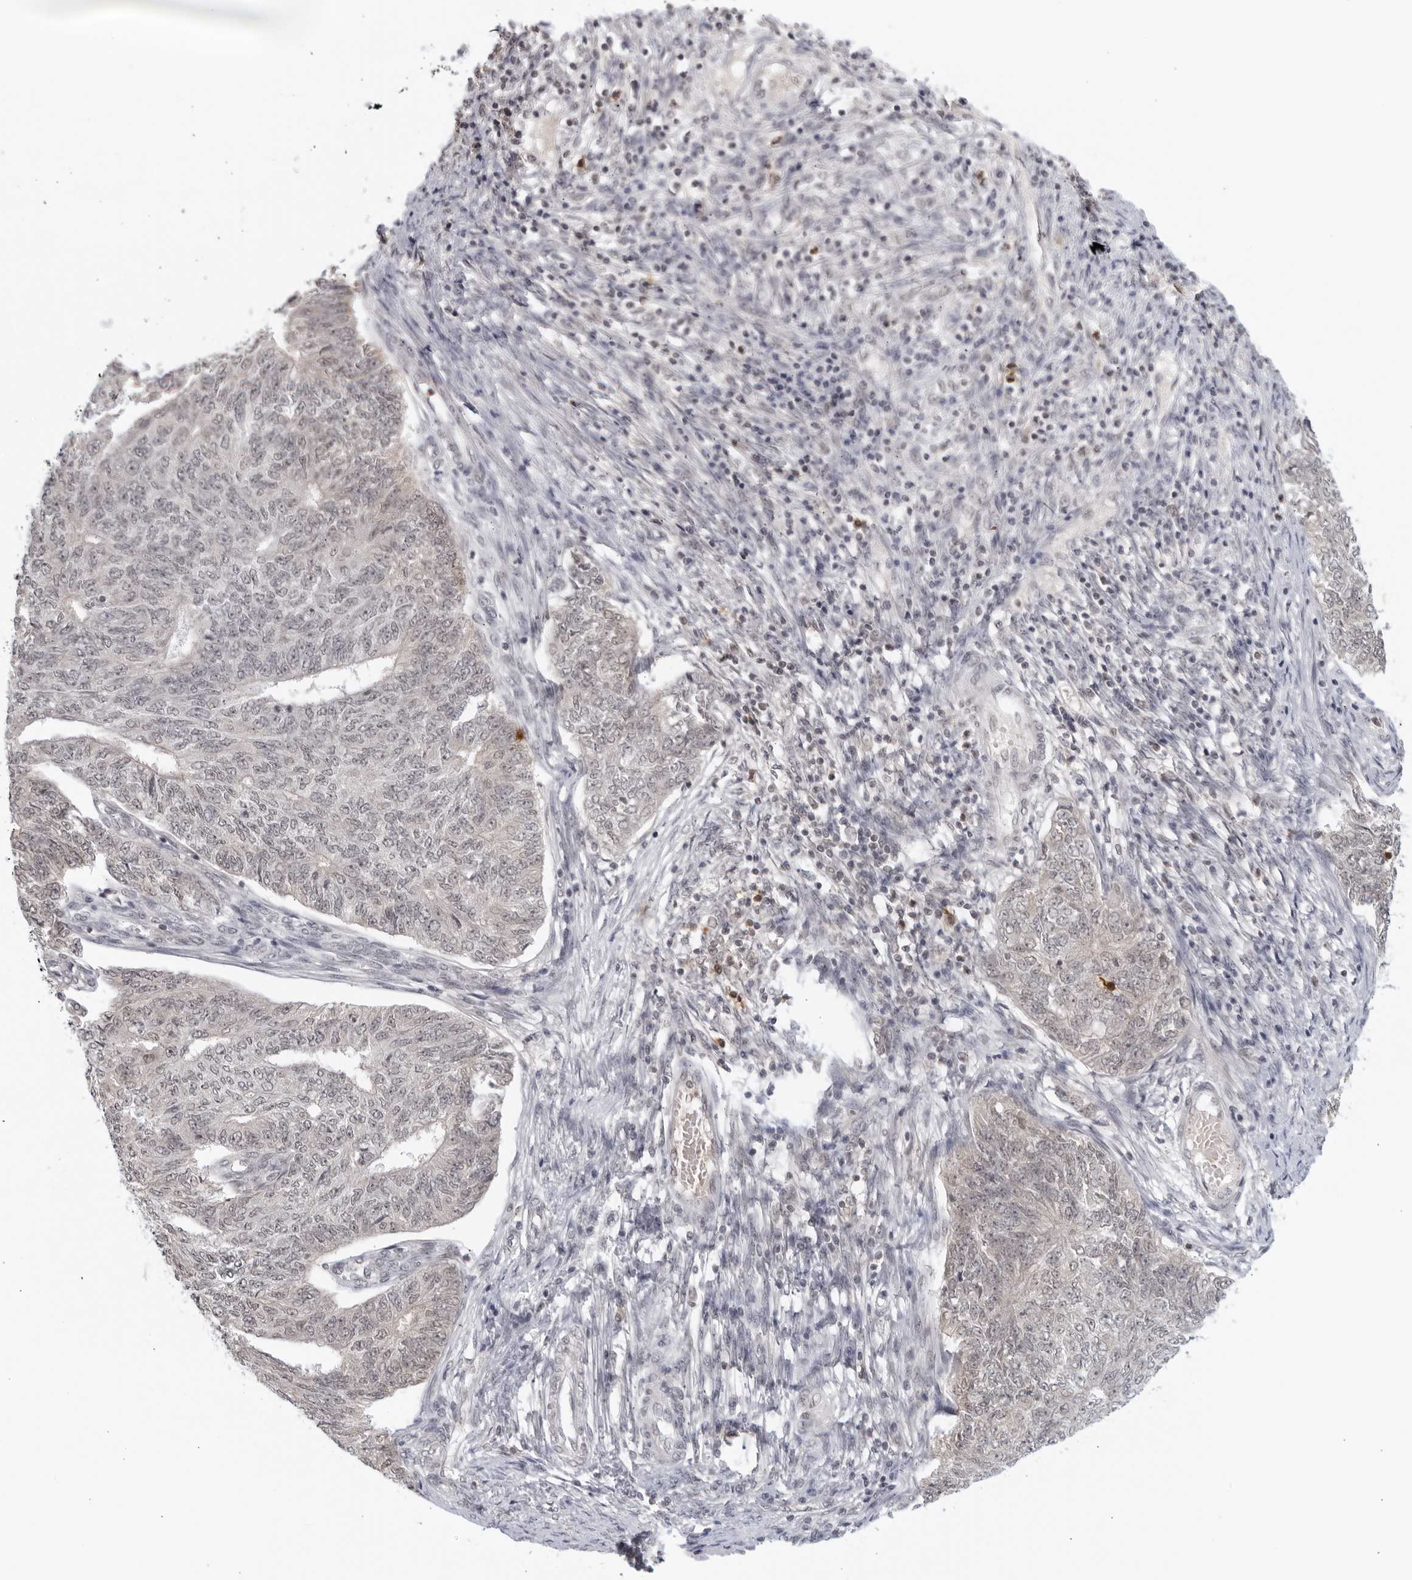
{"staining": {"intensity": "negative", "quantity": "none", "location": "none"}, "tissue": "endometrial cancer", "cell_type": "Tumor cells", "image_type": "cancer", "snomed": [{"axis": "morphology", "description": "Adenocarcinoma, NOS"}, {"axis": "topography", "description": "Endometrium"}], "caption": "High power microscopy photomicrograph of an immunohistochemistry histopathology image of endometrial cancer (adenocarcinoma), revealing no significant staining in tumor cells.", "gene": "RAB11FIP3", "patient": {"sex": "female", "age": 32}}